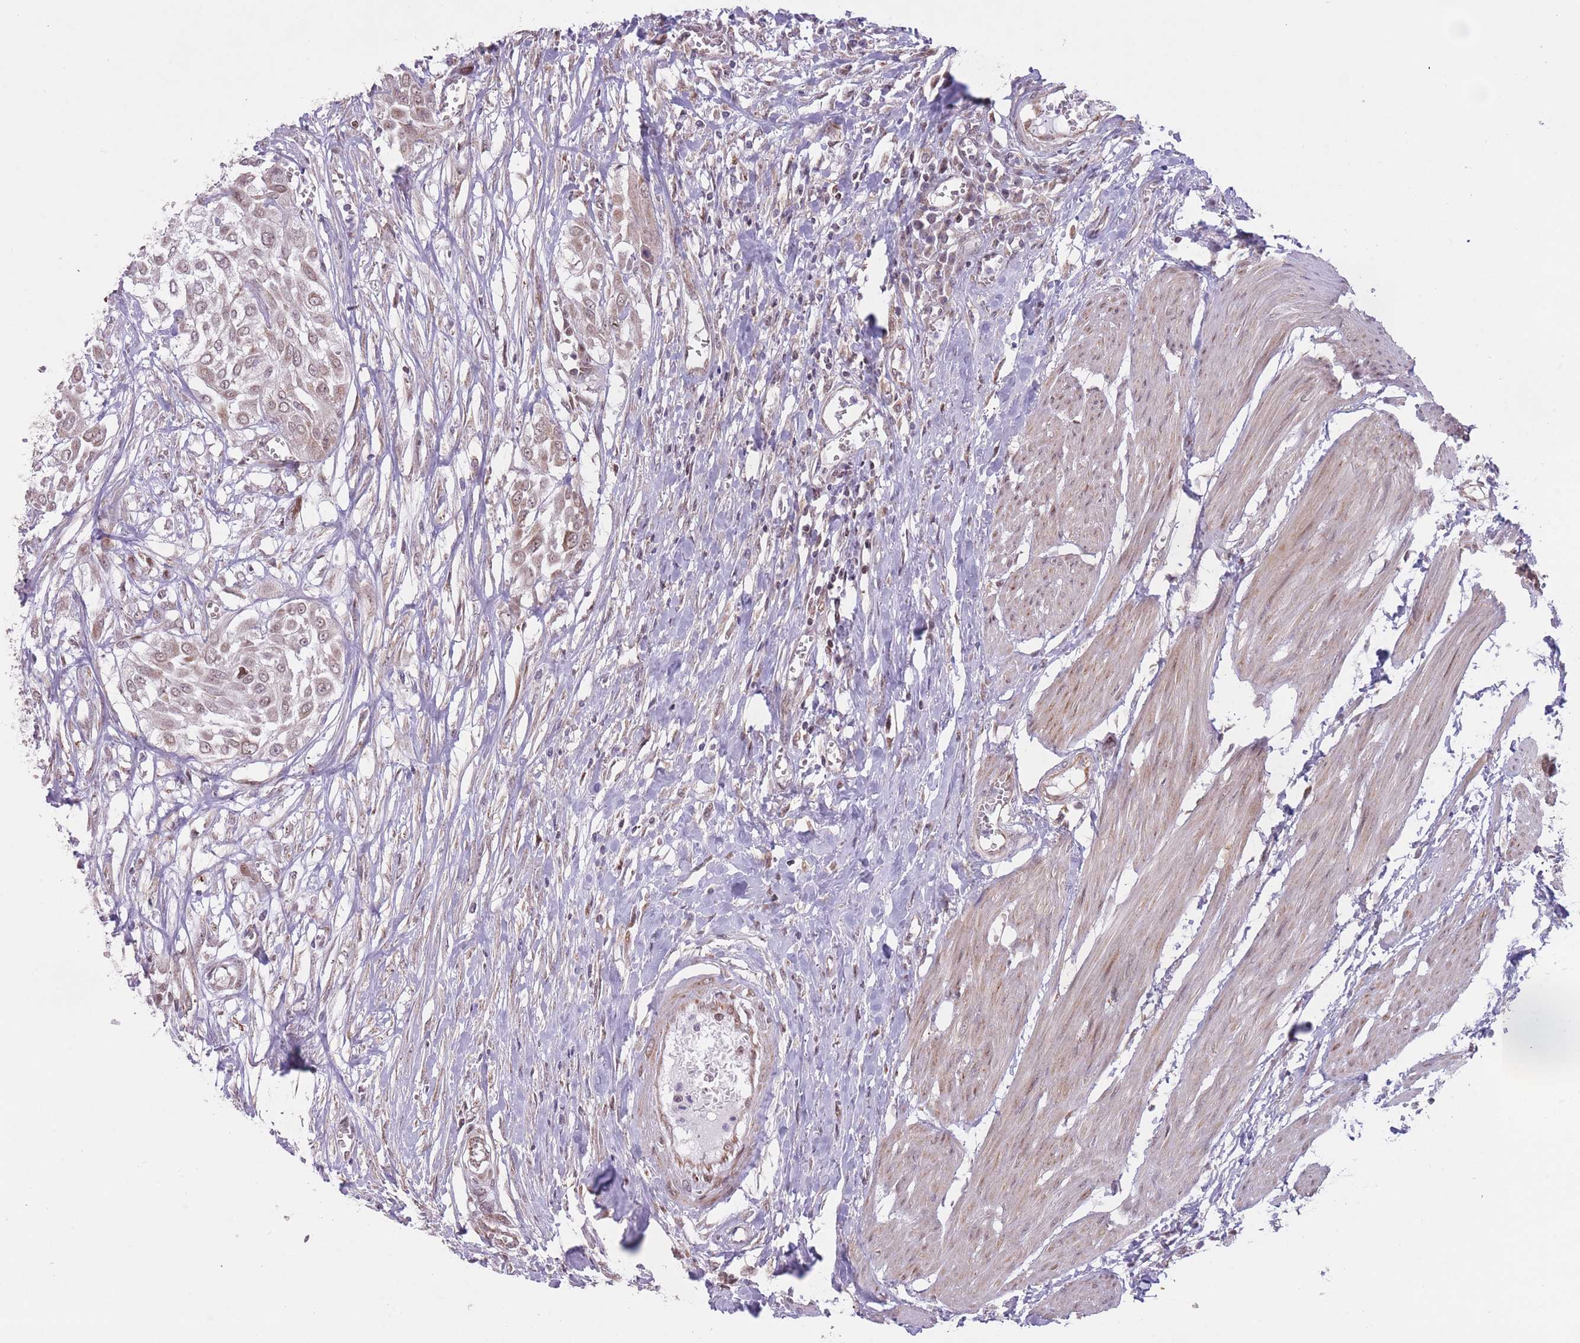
{"staining": {"intensity": "weak", "quantity": "25%-75%", "location": "nuclear"}, "tissue": "urothelial cancer", "cell_type": "Tumor cells", "image_type": "cancer", "snomed": [{"axis": "morphology", "description": "Urothelial carcinoma, High grade"}, {"axis": "topography", "description": "Urinary bladder"}], "caption": "This is a photomicrograph of immunohistochemistry staining of urothelial carcinoma (high-grade), which shows weak staining in the nuclear of tumor cells.", "gene": "DPYSL4", "patient": {"sex": "male", "age": 57}}